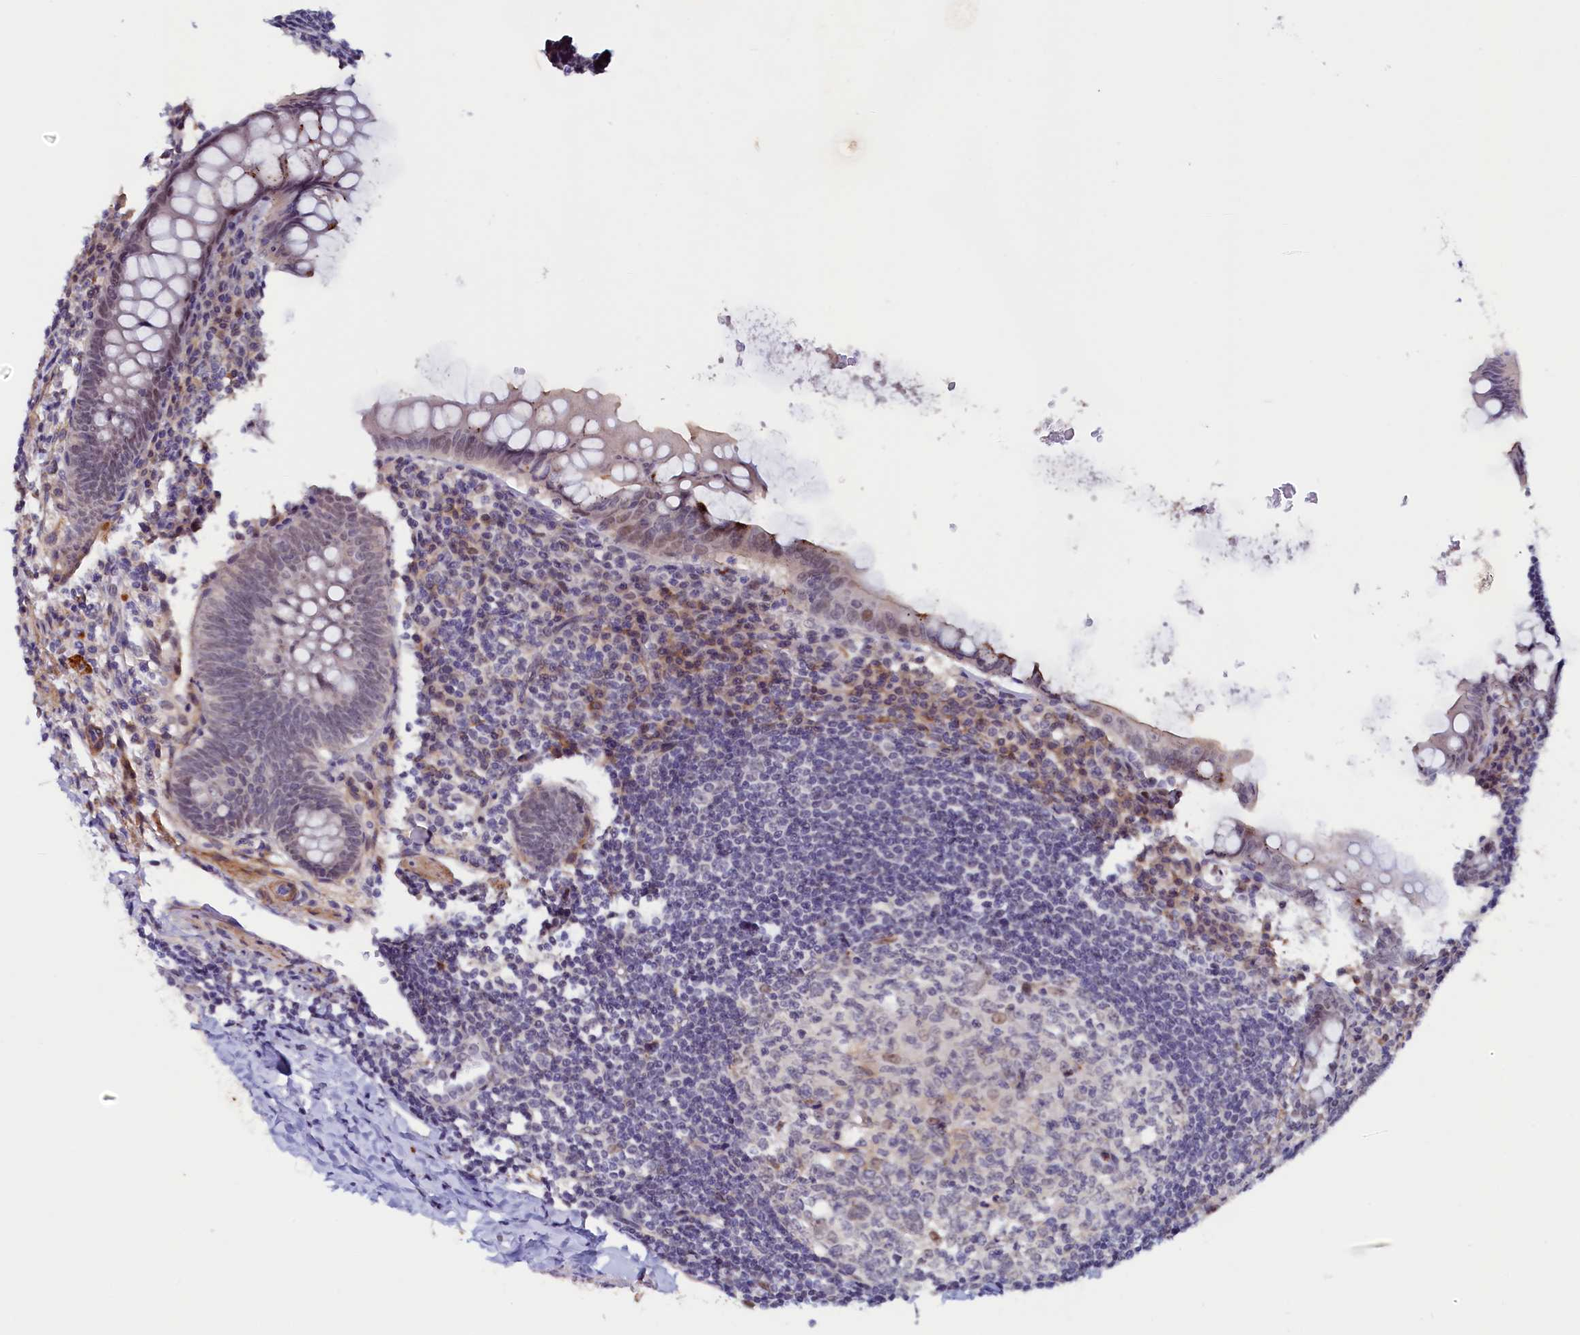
{"staining": {"intensity": "moderate", "quantity": "25%-75%", "location": "nuclear"}, "tissue": "appendix", "cell_type": "Glandular cells", "image_type": "normal", "snomed": [{"axis": "morphology", "description": "Normal tissue, NOS"}, {"axis": "topography", "description": "Appendix"}], "caption": "IHC of normal human appendix displays medium levels of moderate nuclear staining in approximately 25%-75% of glandular cells.", "gene": "PACSIN3", "patient": {"sex": "female", "age": 33}}